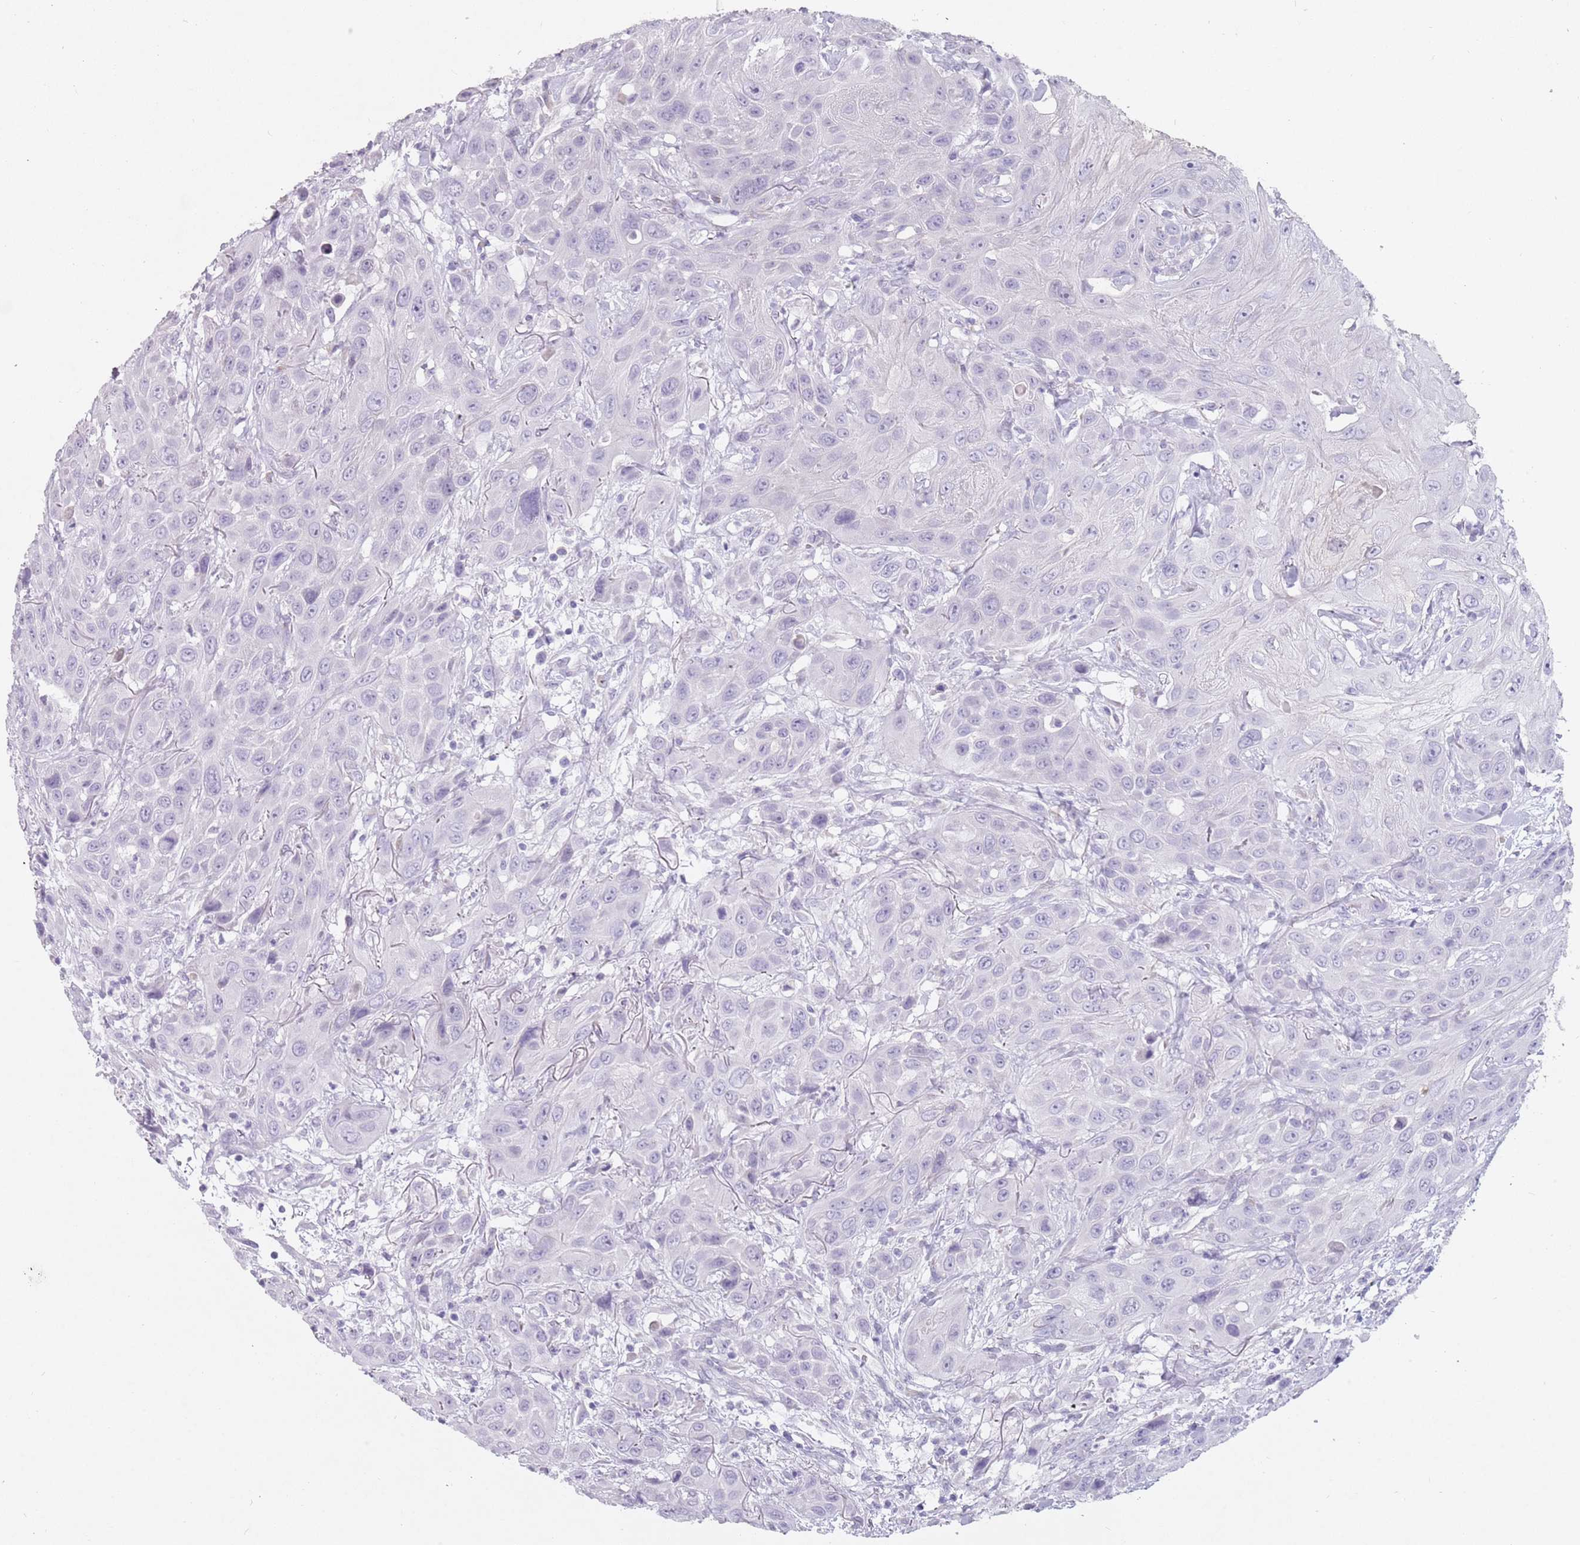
{"staining": {"intensity": "negative", "quantity": "none", "location": "none"}, "tissue": "head and neck cancer", "cell_type": "Tumor cells", "image_type": "cancer", "snomed": [{"axis": "morphology", "description": "Squamous cell carcinoma, NOS"}, {"axis": "topography", "description": "Head-Neck"}], "caption": "A high-resolution photomicrograph shows immunohistochemistry (IHC) staining of head and neck cancer, which shows no significant expression in tumor cells.", "gene": "DDX4", "patient": {"sex": "male", "age": 81}}